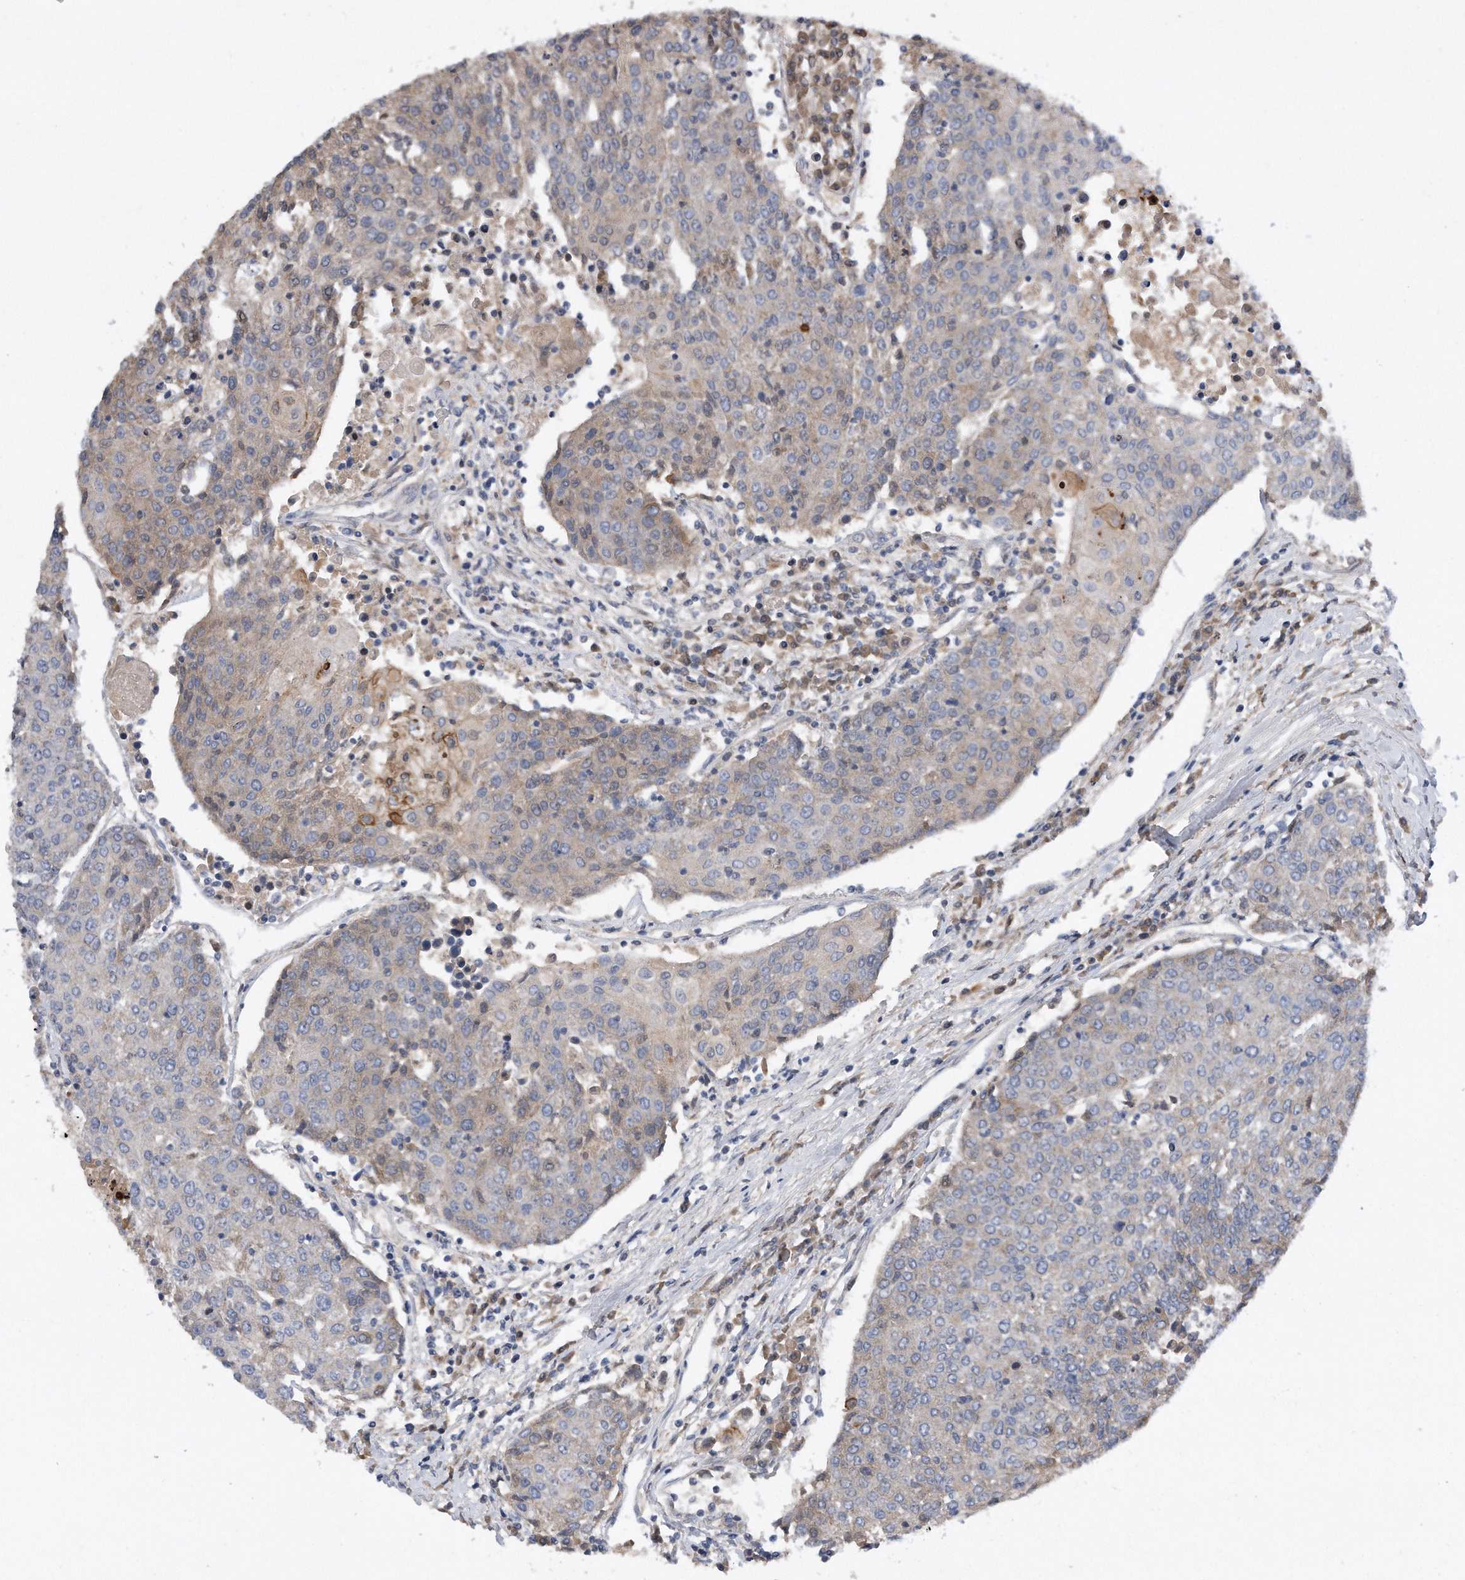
{"staining": {"intensity": "negative", "quantity": "none", "location": "none"}, "tissue": "urothelial cancer", "cell_type": "Tumor cells", "image_type": "cancer", "snomed": [{"axis": "morphology", "description": "Urothelial carcinoma, High grade"}, {"axis": "topography", "description": "Urinary bladder"}], "caption": "The image exhibits no staining of tumor cells in urothelial carcinoma (high-grade).", "gene": "CDH12", "patient": {"sex": "female", "age": 85}}